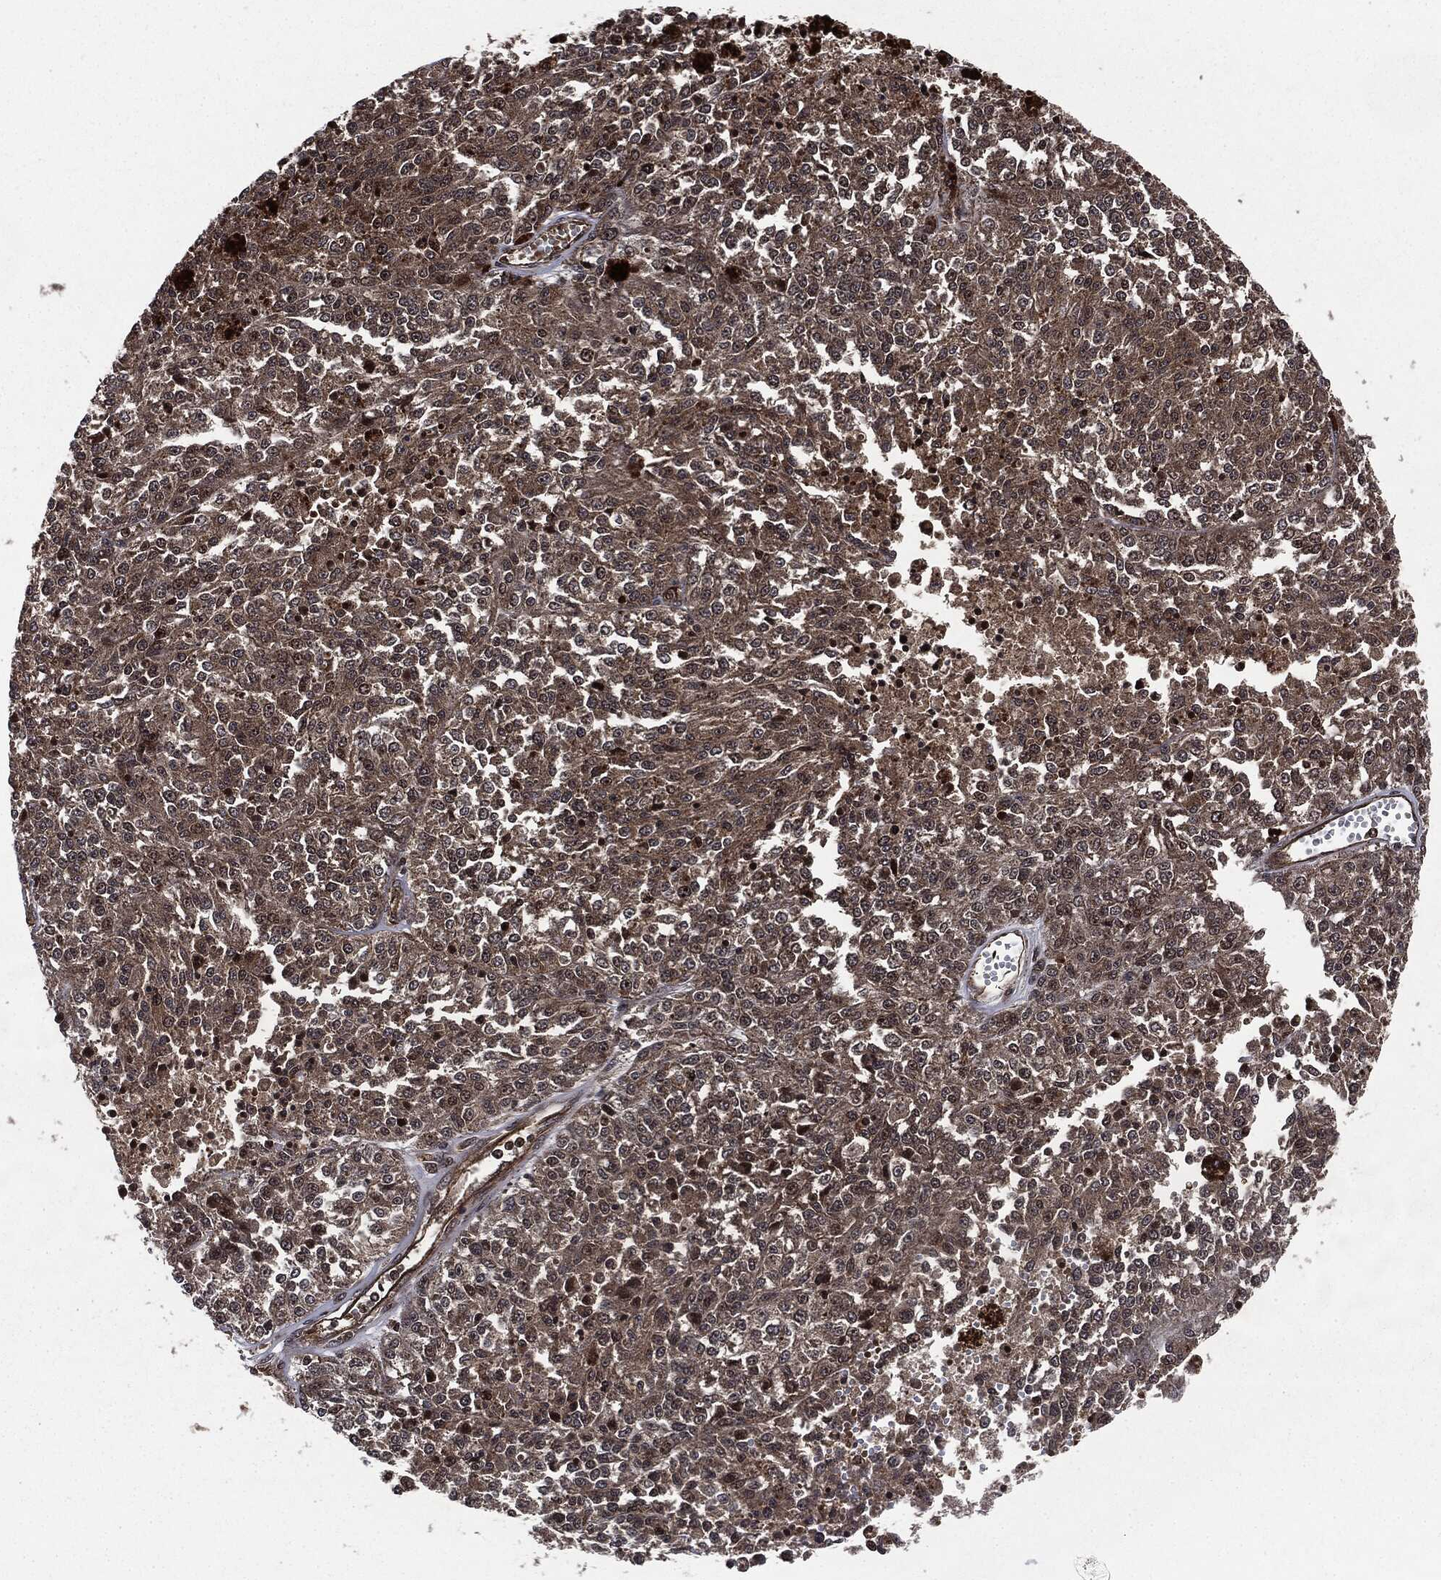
{"staining": {"intensity": "moderate", "quantity": ">75%", "location": "cytoplasmic/membranous,nuclear"}, "tissue": "melanoma", "cell_type": "Tumor cells", "image_type": "cancer", "snomed": [{"axis": "morphology", "description": "Malignant melanoma, Metastatic site"}, {"axis": "topography", "description": "Lymph node"}], "caption": "A high-resolution image shows immunohistochemistry (IHC) staining of malignant melanoma (metastatic site), which demonstrates moderate cytoplasmic/membranous and nuclear expression in about >75% of tumor cells.", "gene": "CARD6", "patient": {"sex": "female", "age": 64}}